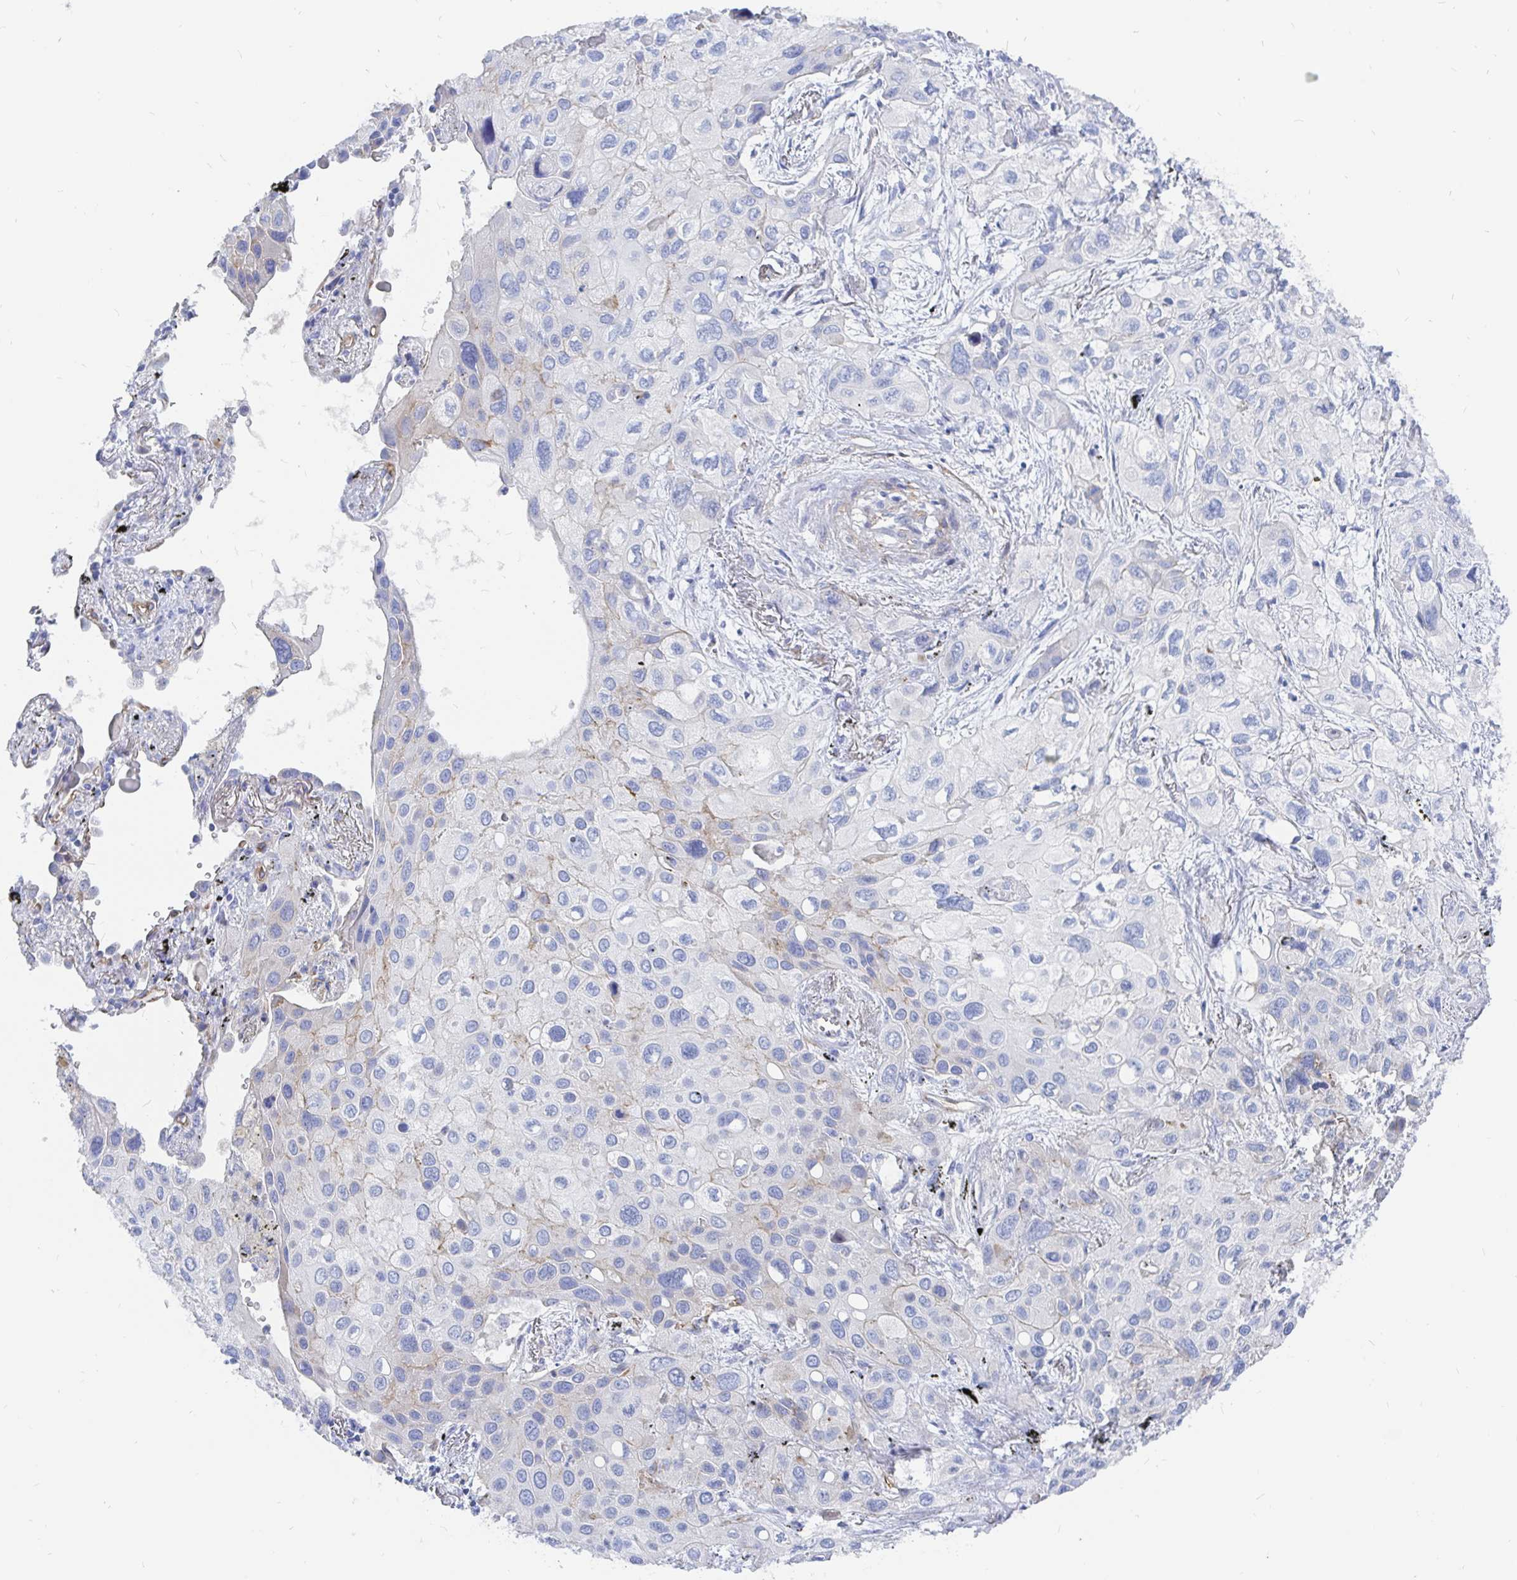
{"staining": {"intensity": "negative", "quantity": "none", "location": "none"}, "tissue": "lung cancer", "cell_type": "Tumor cells", "image_type": "cancer", "snomed": [{"axis": "morphology", "description": "Squamous cell carcinoma, NOS"}, {"axis": "morphology", "description": "Squamous cell carcinoma, metastatic, NOS"}, {"axis": "topography", "description": "Lung"}], "caption": "This is an immunohistochemistry (IHC) micrograph of metastatic squamous cell carcinoma (lung). There is no staining in tumor cells.", "gene": "COX16", "patient": {"sex": "male", "age": 59}}